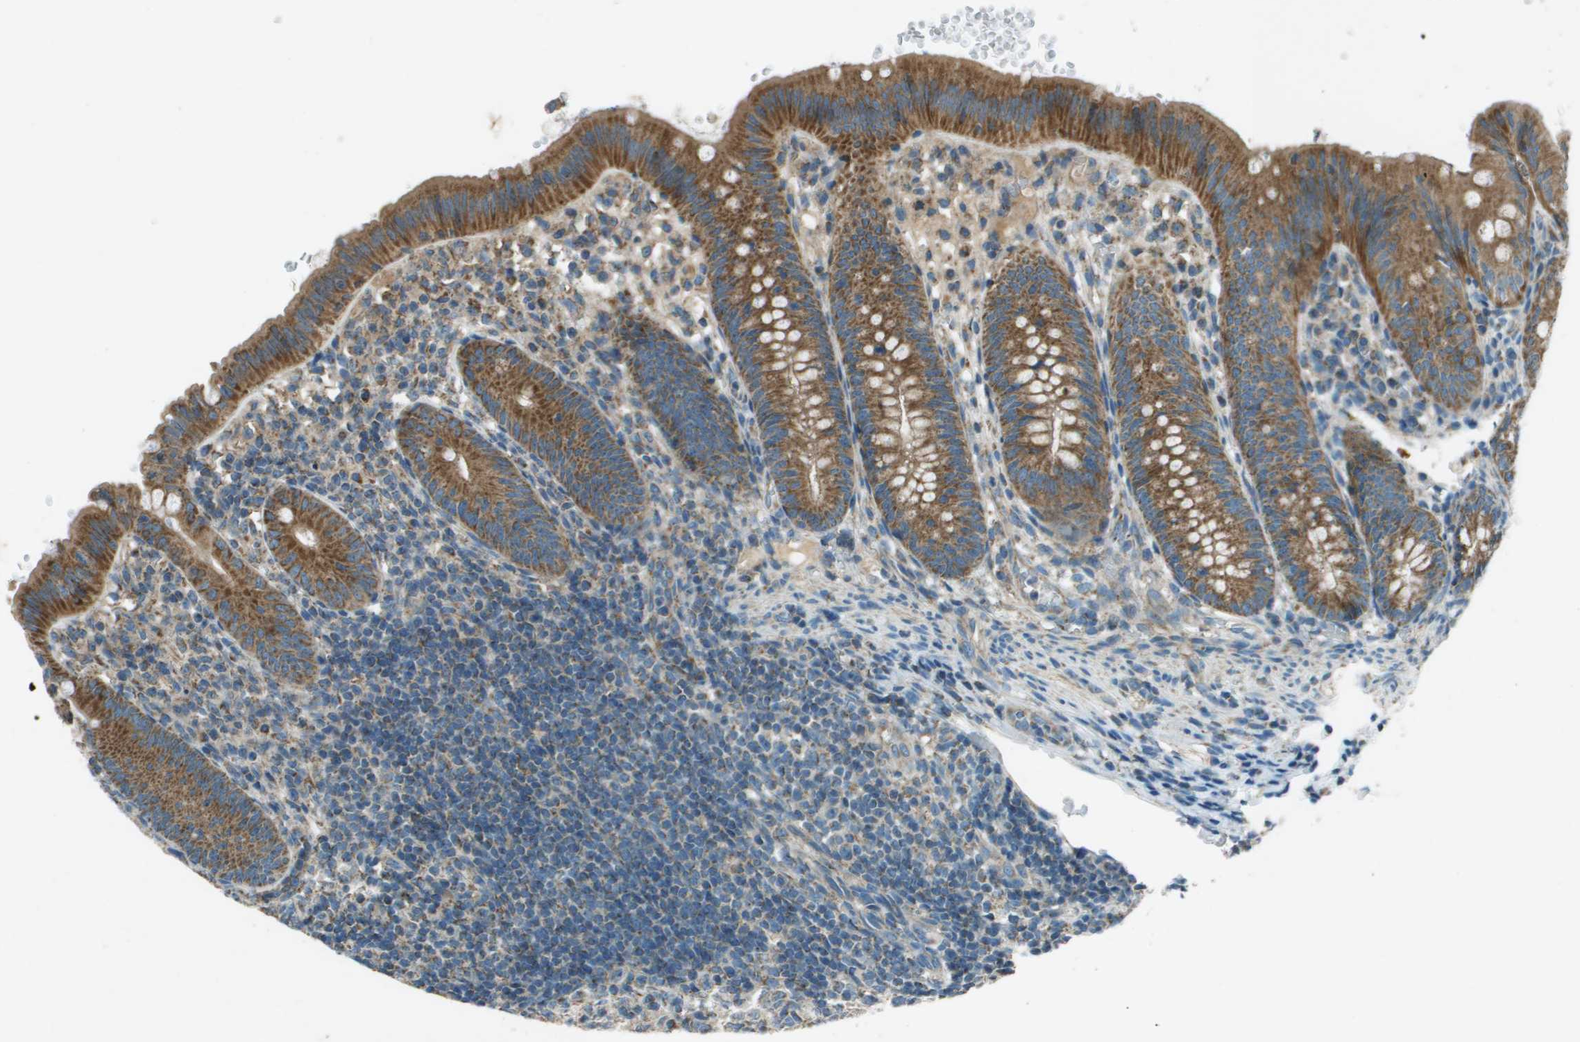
{"staining": {"intensity": "moderate", "quantity": ">75%", "location": "cytoplasmic/membranous"}, "tissue": "appendix", "cell_type": "Glandular cells", "image_type": "normal", "snomed": [{"axis": "morphology", "description": "Normal tissue, NOS"}, {"axis": "topography", "description": "Appendix"}], "caption": "IHC histopathology image of benign human appendix stained for a protein (brown), which shows medium levels of moderate cytoplasmic/membranous positivity in about >75% of glandular cells.", "gene": "MIGA1", "patient": {"sex": "male", "age": 1}}